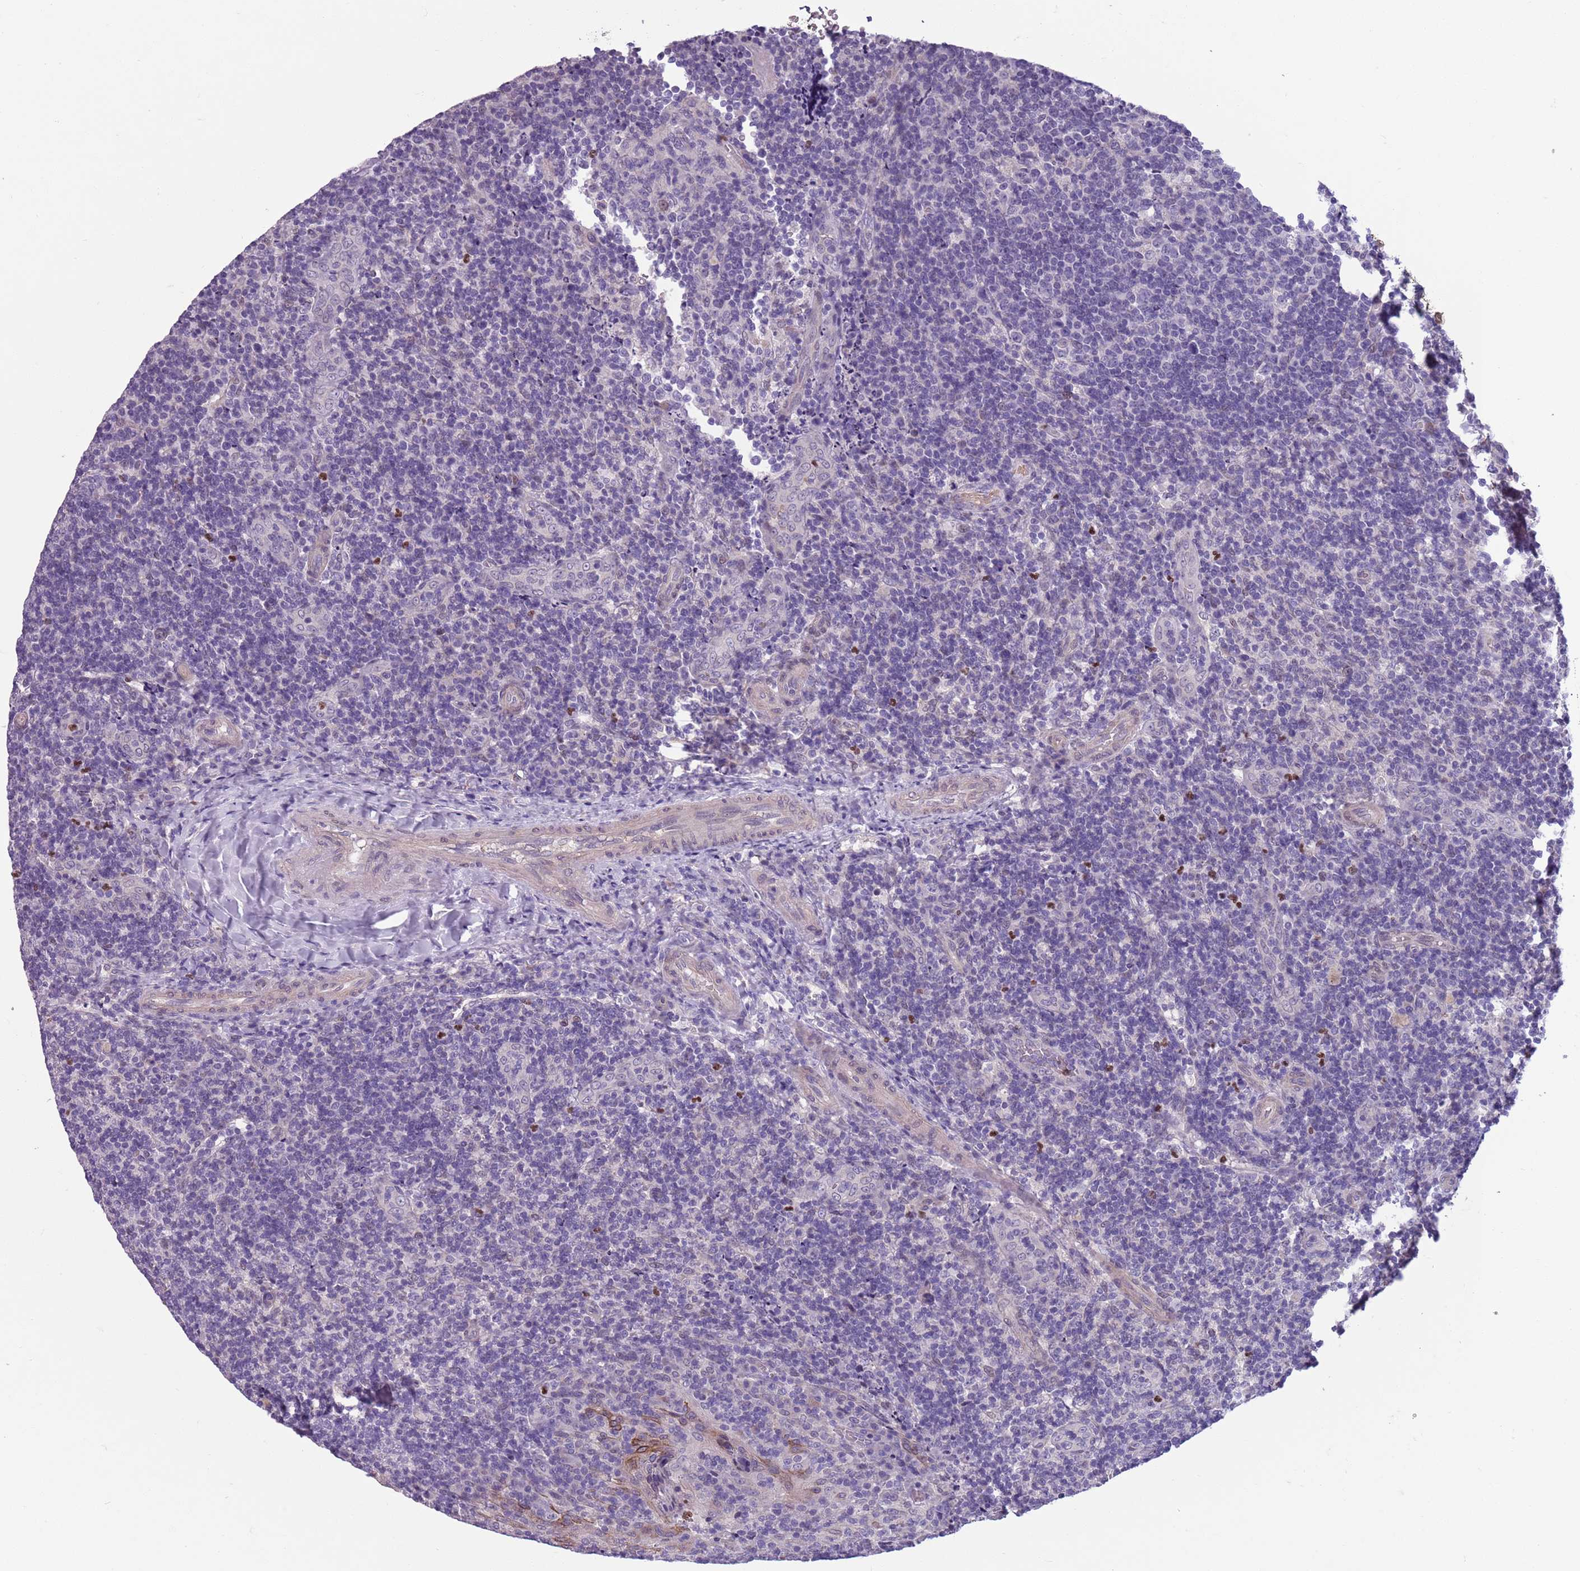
{"staining": {"intensity": "negative", "quantity": "none", "location": "none"}, "tissue": "tonsil", "cell_type": "Germinal center cells", "image_type": "normal", "snomed": [{"axis": "morphology", "description": "Normal tissue, NOS"}, {"axis": "topography", "description": "Tonsil"}], "caption": "This is an immunohistochemistry photomicrograph of normal tonsil. There is no expression in germinal center cells.", "gene": "ADCY7", "patient": {"sex": "male", "age": 17}}